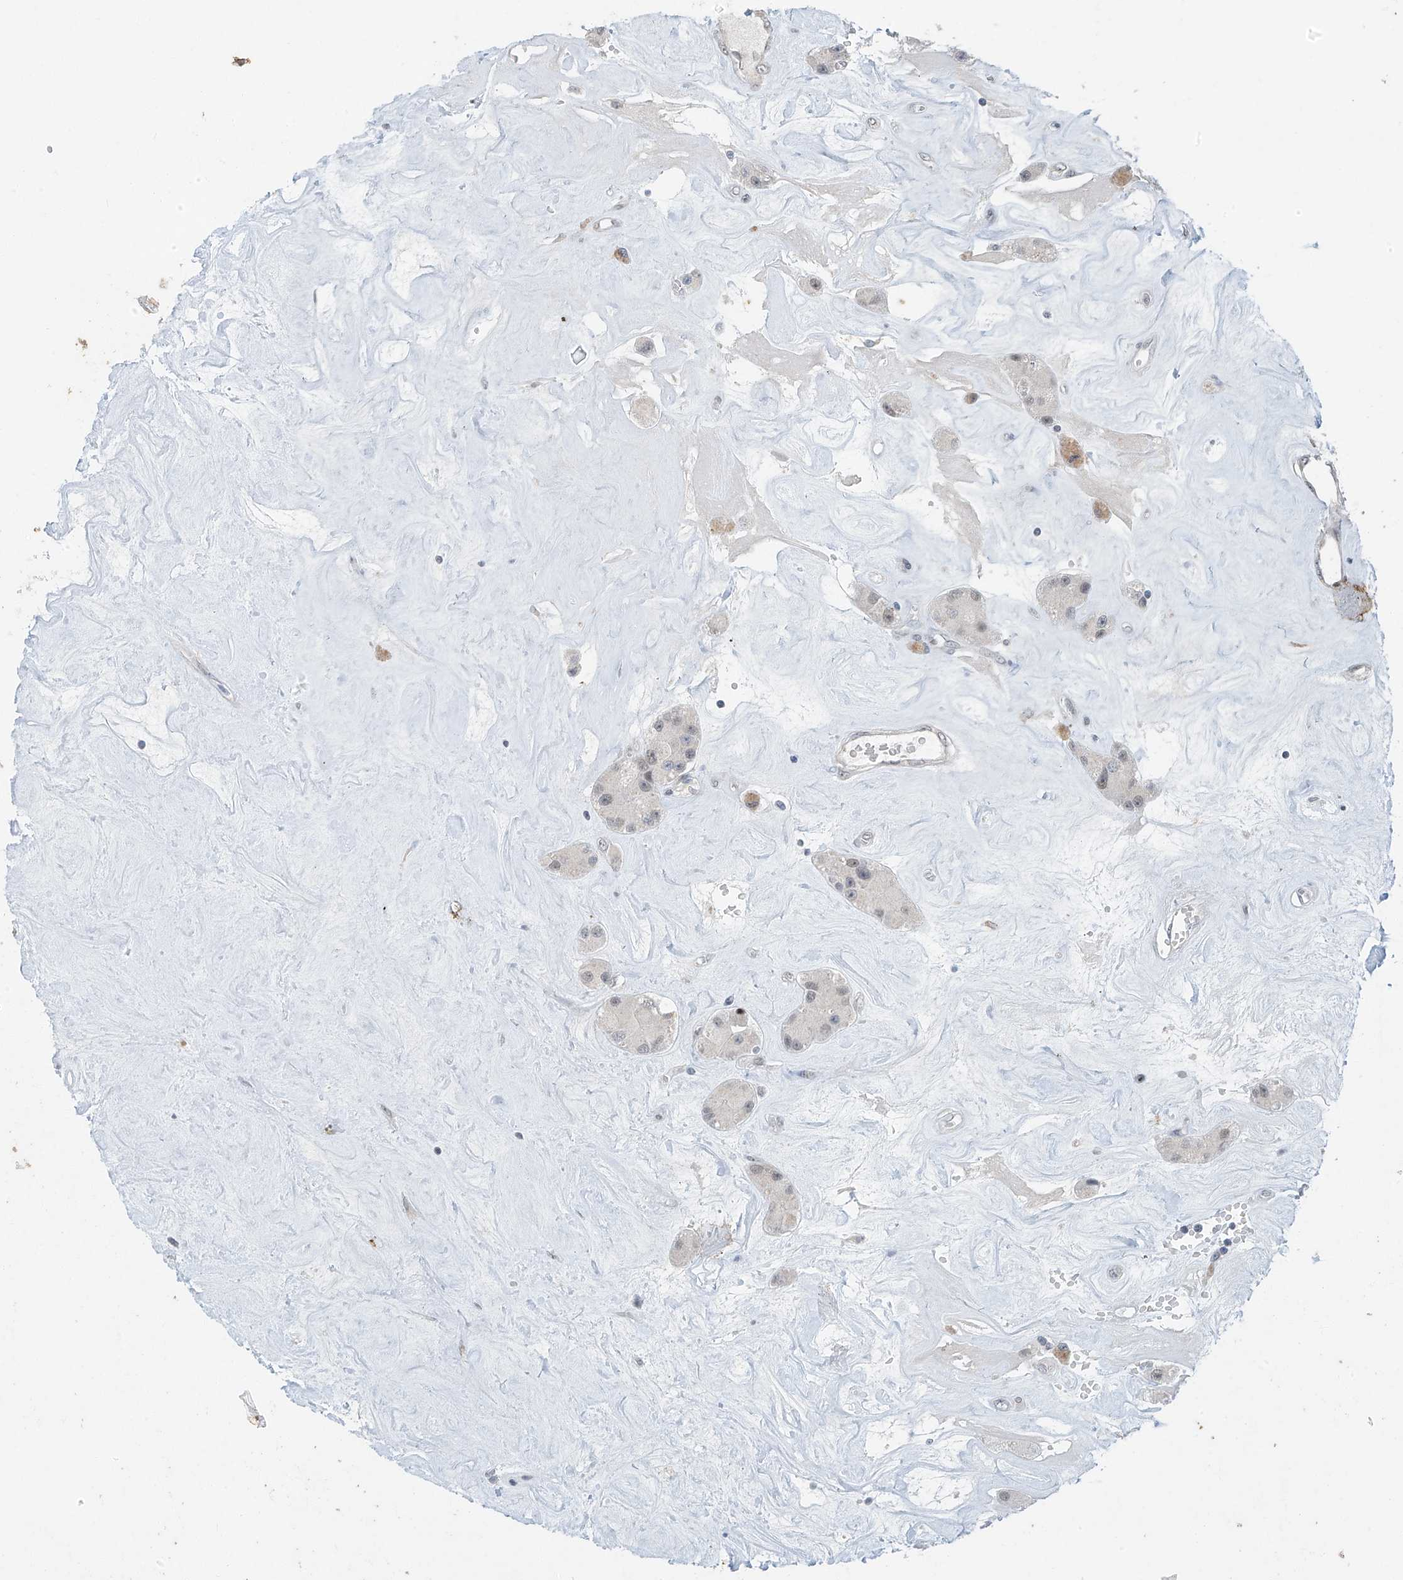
{"staining": {"intensity": "negative", "quantity": "none", "location": "none"}, "tissue": "carcinoid", "cell_type": "Tumor cells", "image_type": "cancer", "snomed": [{"axis": "morphology", "description": "Carcinoid, malignant, NOS"}, {"axis": "topography", "description": "Pancreas"}], "caption": "There is no significant positivity in tumor cells of carcinoid (malignant).", "gene": "TAF8", "patient": {"sex": "male", "age": 41}}